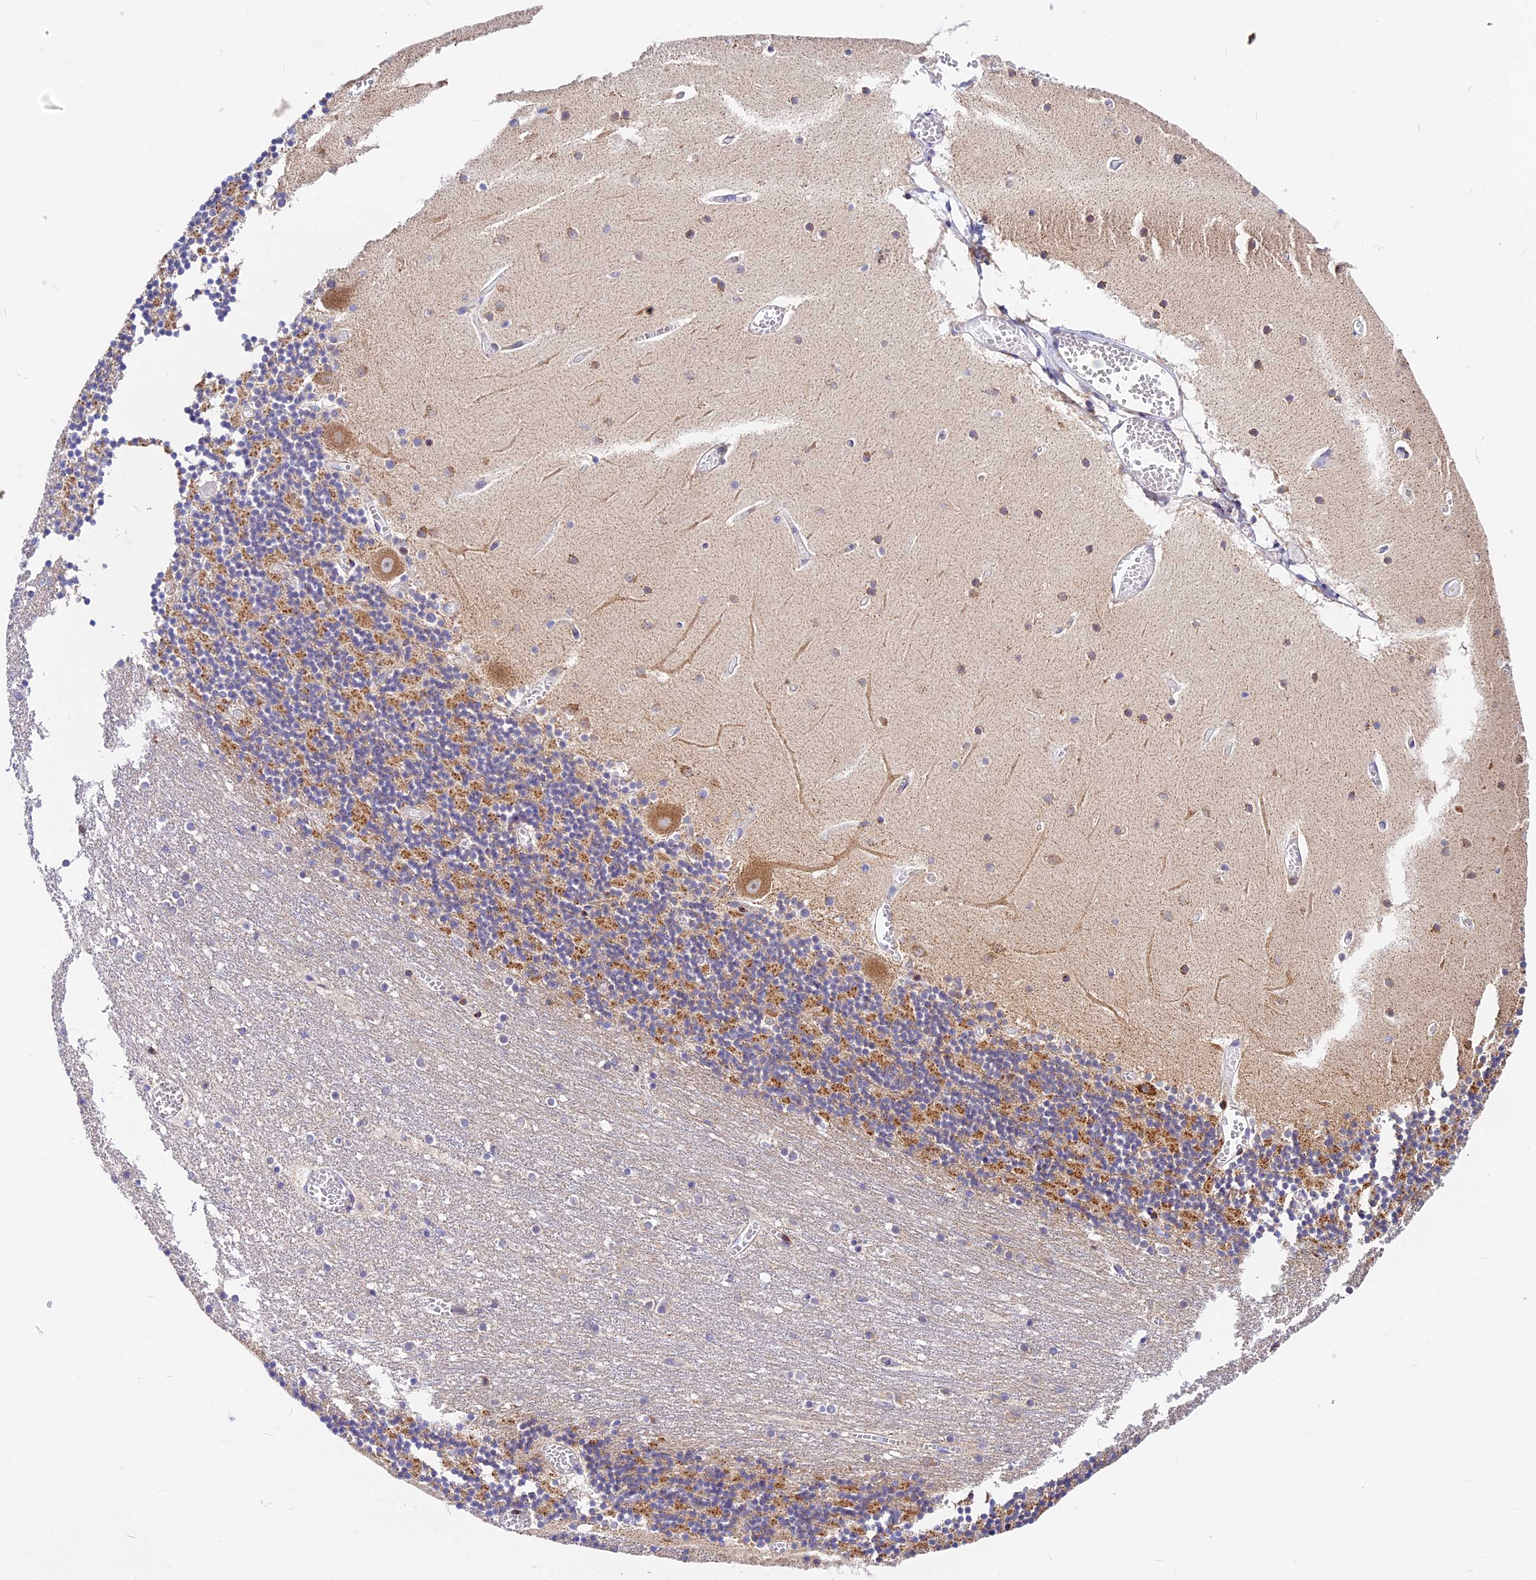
{"staining": {"intensity": "moderate", "quantity": "25%-75%", "location": "cytoplasmic/membranous"}, "tissue": "cerebellum", "cell_type": "Cells in granular layer", "image_type": "normal", "snomed": [{"axis": "morphology", "description": "Normal tissue, NOS"}, {"axis": "topography", "description": "Cerebellum"}], "caption": "Cerebellum stained with a brown dye displays moderate cytoplasmic/membranous positive staining in approximately 25%-75% of cells in granular layer.", "gene": "MRAS", "patient": {"sex": "female", "age": 28}}